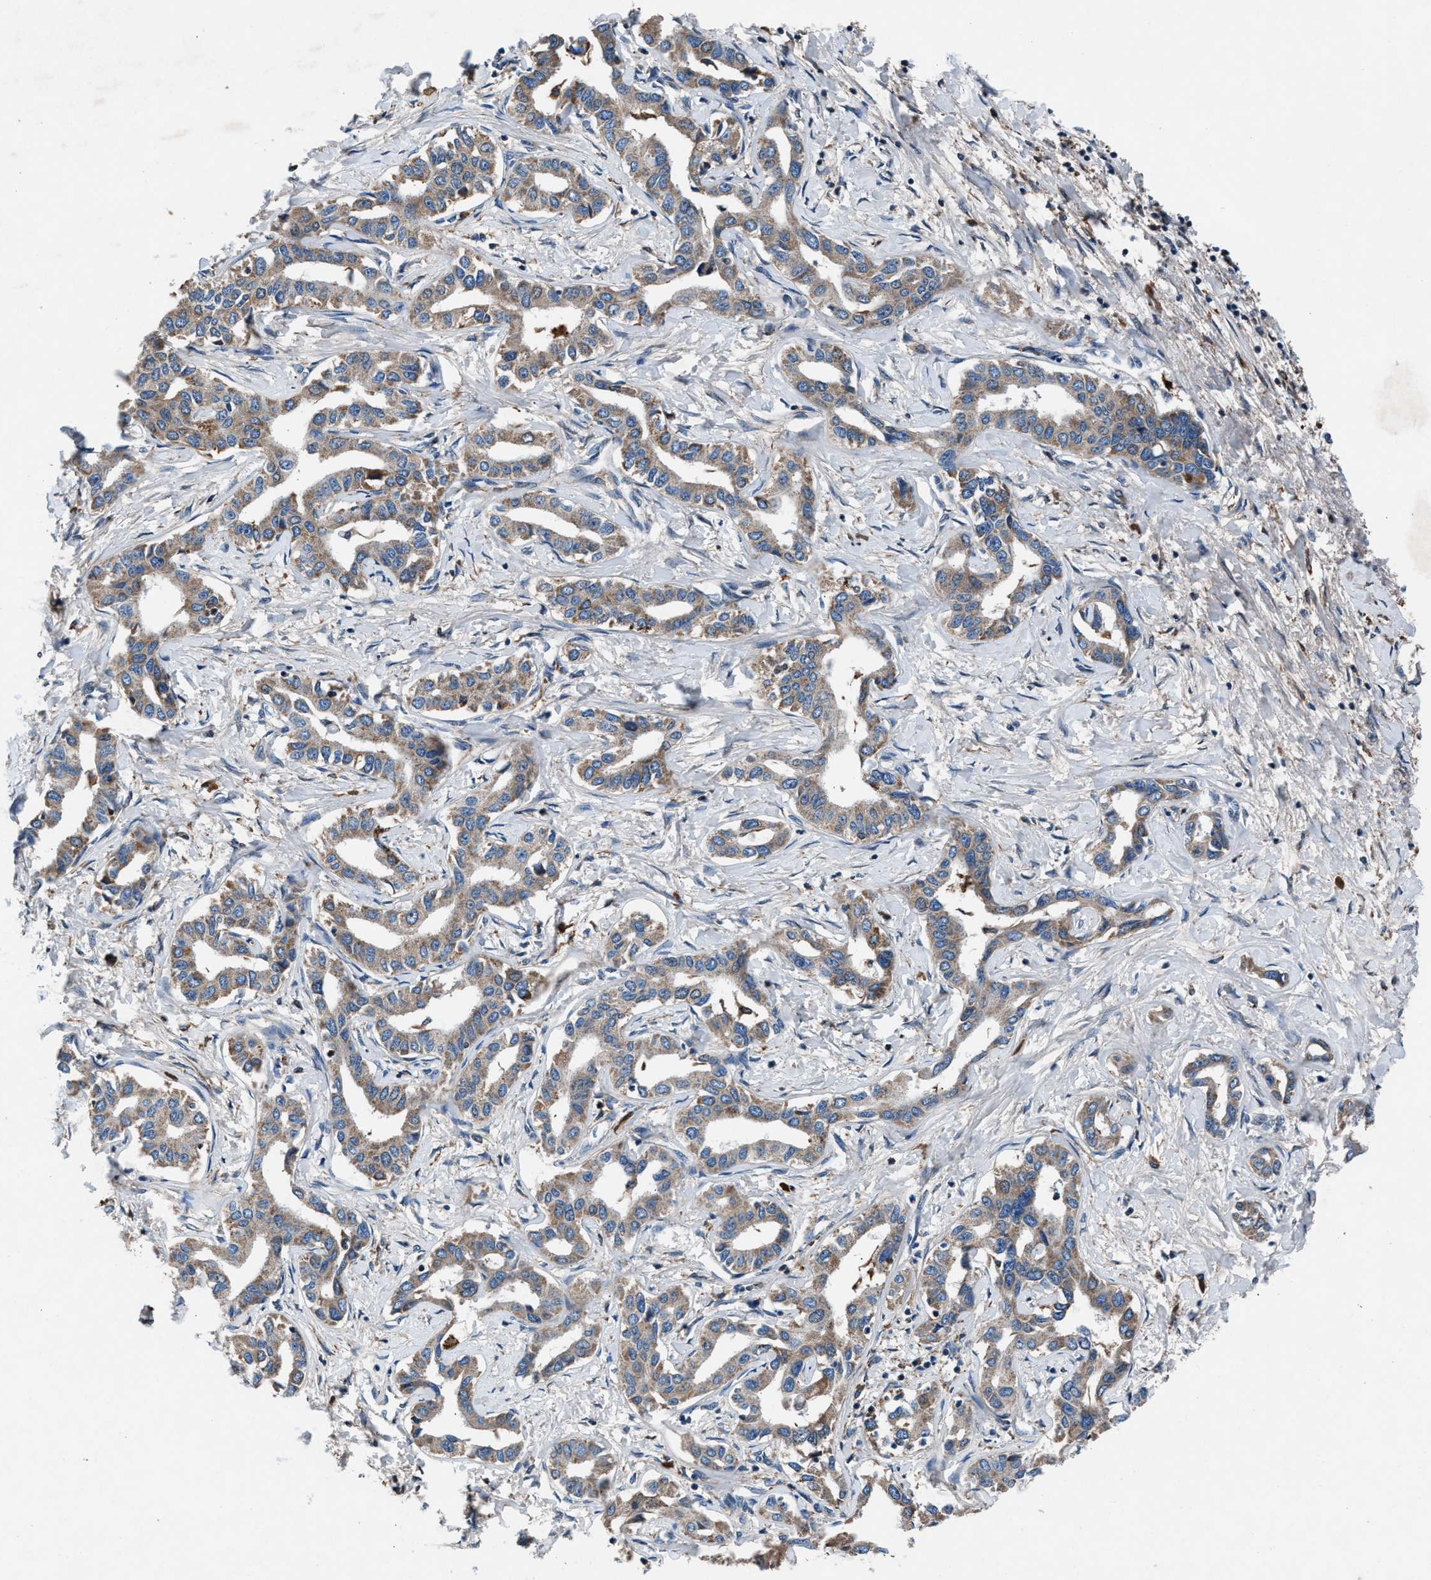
{"staining": {"intensity": "weak", "quantity": ">75%", "location": "cytoplasmic/membranous"}, "tissue": "liver cancer", "cell_type": "Tumor cells", "image_type": "cancer", "snomed": [{"axis": "morphology", "description": "Cholangiocarcinoma"}, {"axis": "topography", "description": "Liver"}], "caption": "Cholangiocarcinoma (liver) tissue exhibits weak cytoplasmic/membranous positivity in approximately >75% of tumor cells", "gene": "FAM221A", "patient": {"sex": "male", "age": 59}}